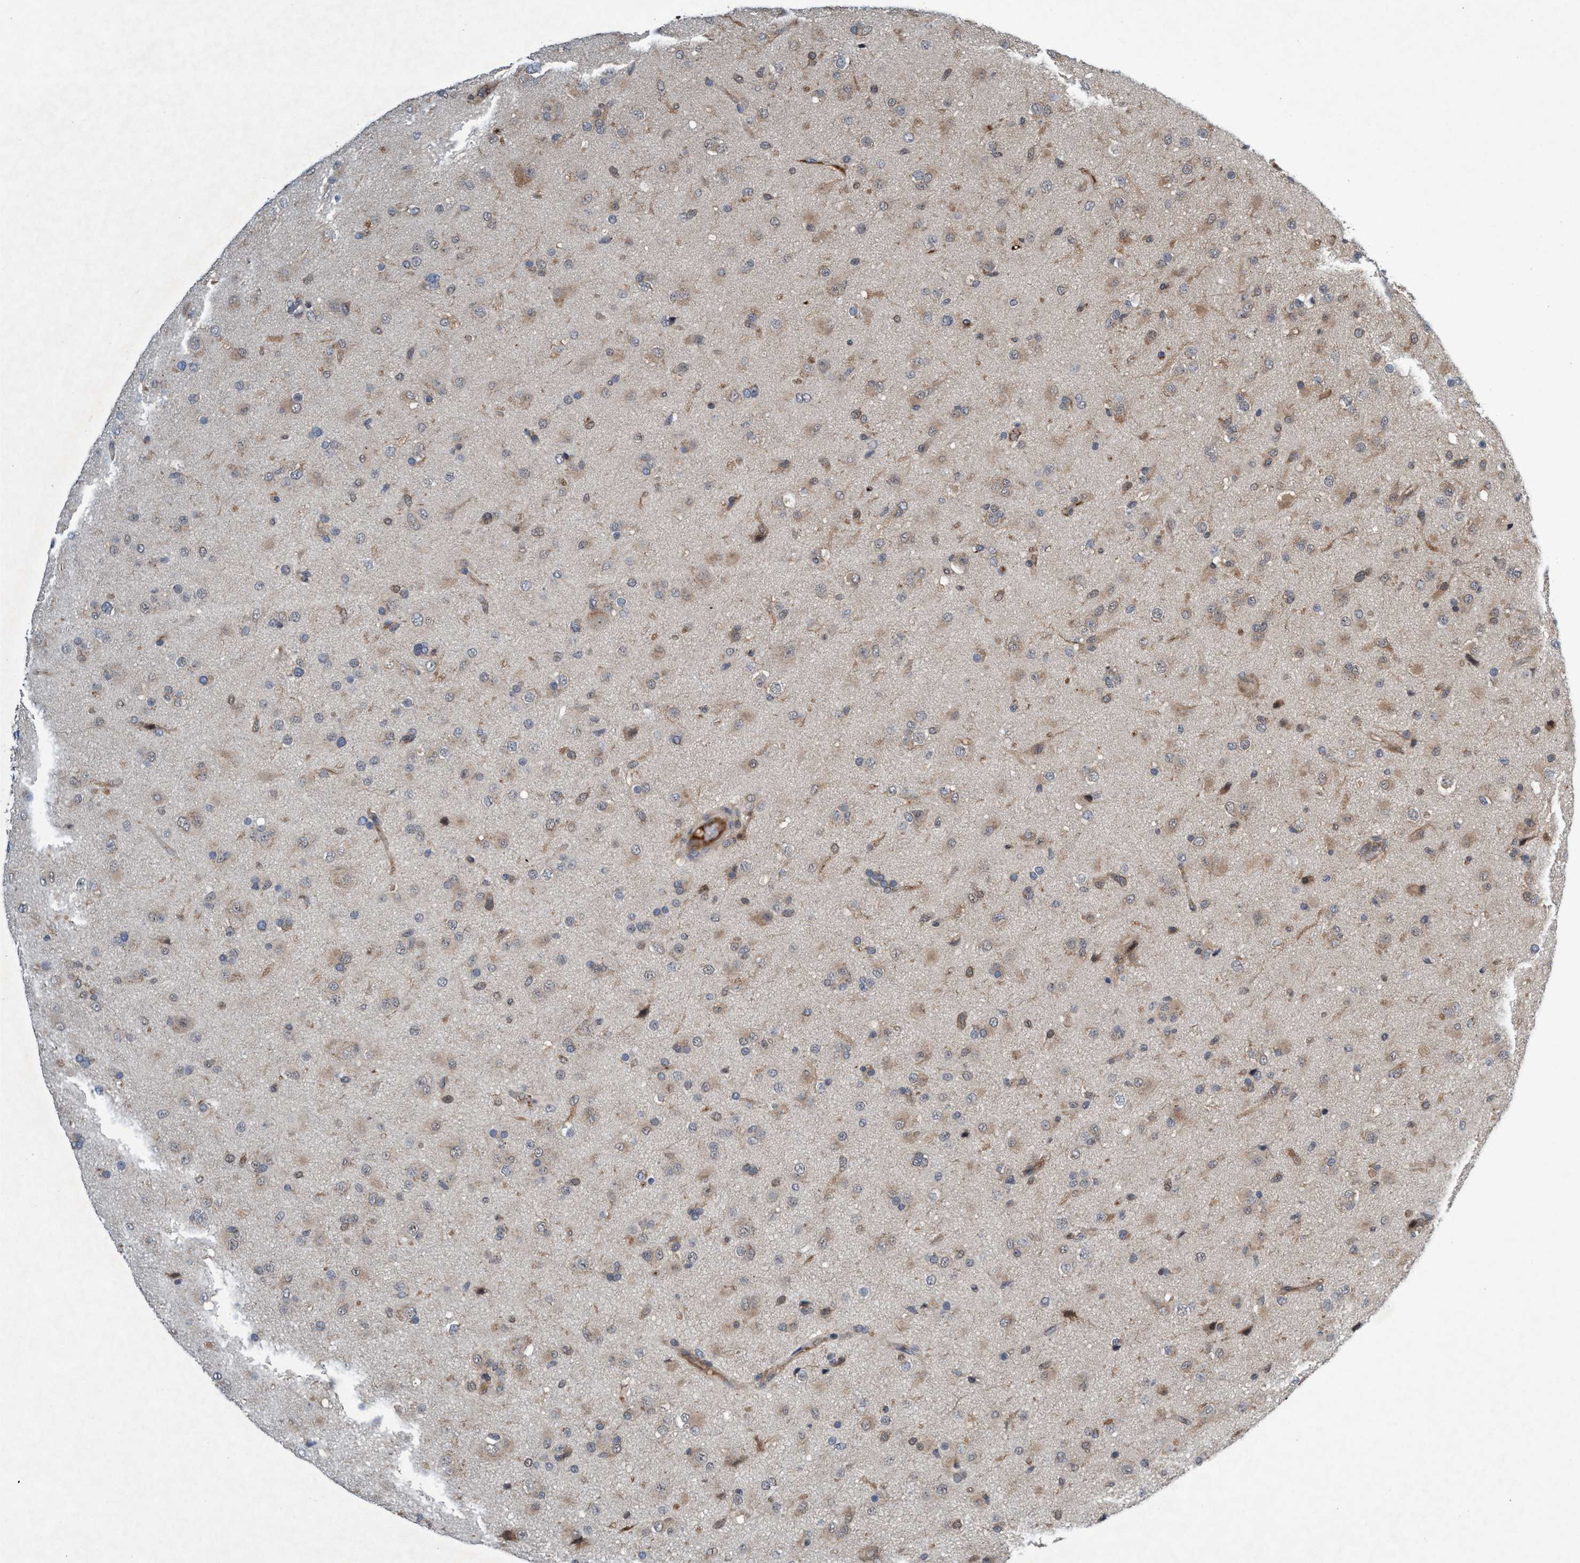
{"staining": {"intensity": "weak", "quantity": ">75%", "location": "cytoplasmic/membranous"}, "tissue": "glioma", "cell_type": "Tumor cells", "image_type": "cancer", "snomed": [{"axis": "morphology", "description": "Glioma, malignant, Low grade"}, {"axis": "topography", "description": "Brain"}], "caption": "This micrograph shows glioma stained with IHC to label a protein in brown. The cytoplasmic/membranous of tumor cells show weak positivity for the protein. Nuclei are counter-stained blue.", "gene": "TRIM65", "patient": {"sex": "male", "age": 65}}